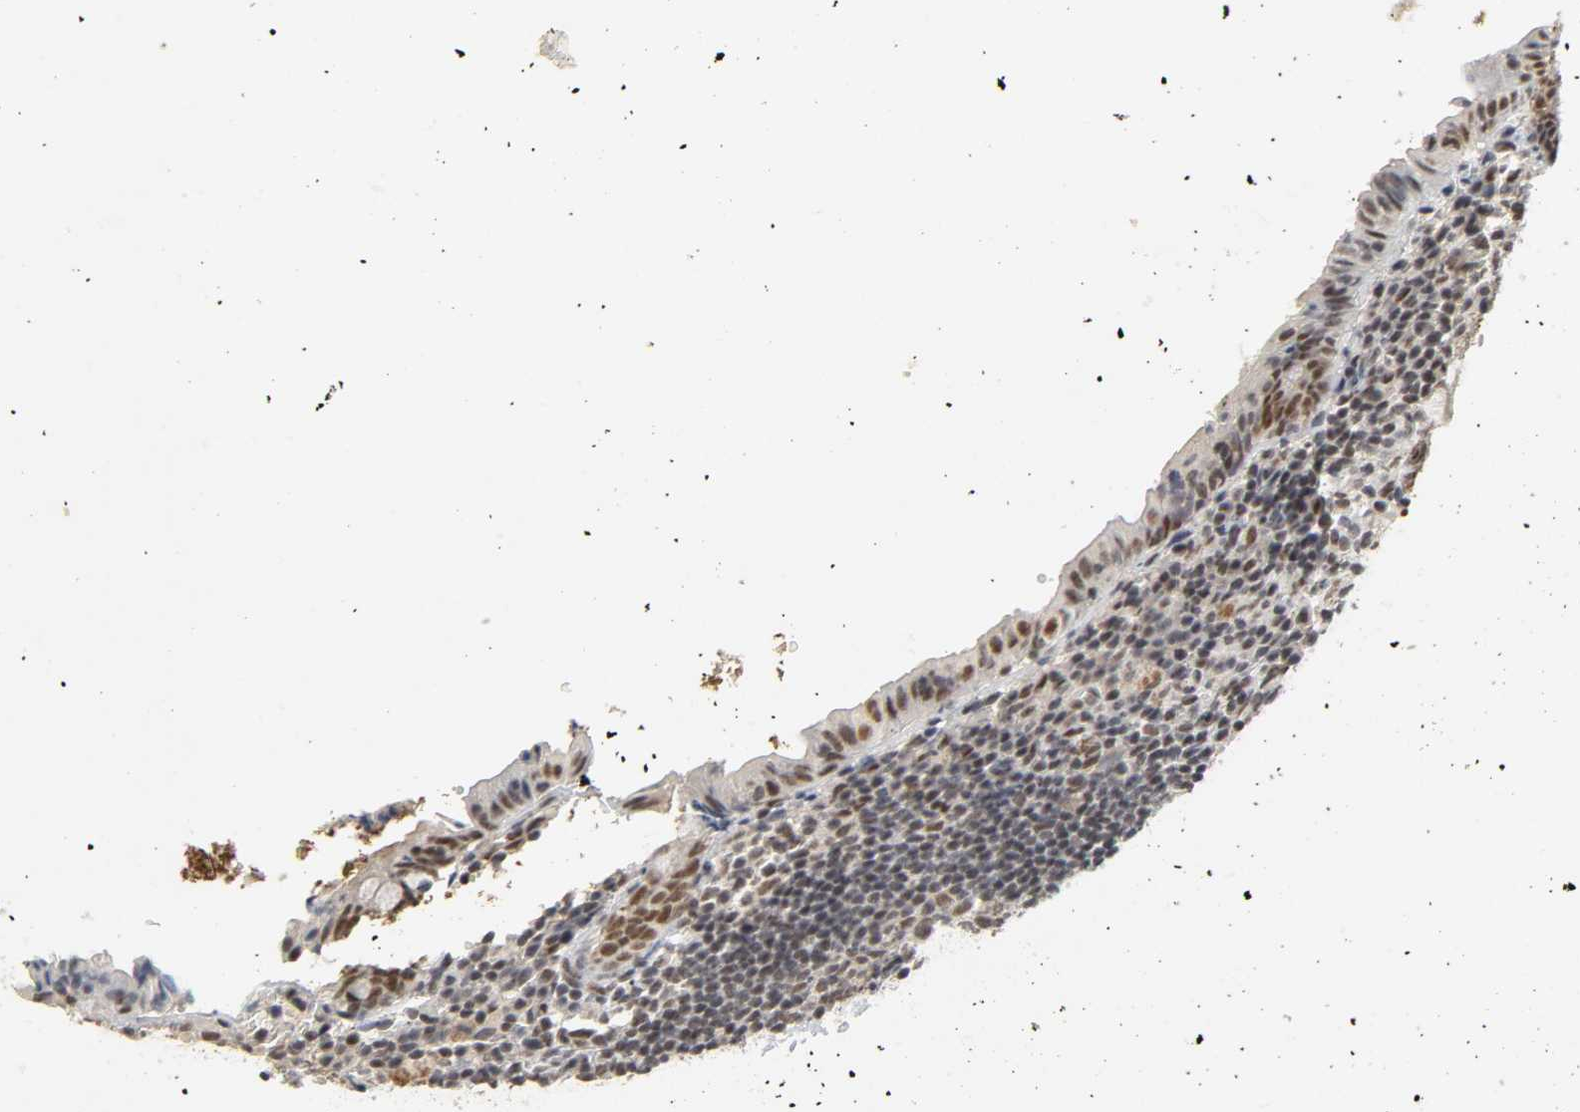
{"staining": {"intensity": "moderate", "quantity": ">75%", "location": "nuclear"}, "tissue": "appendix", "cell_type": "Glandular cells", "image_type": "normal", "snomed": [{"axis": "morphology", "description": "Normal tissue, NOS"}, {"axis": "topography", "description": "Appendix"}], "caption": "DAB immunohistochemical staining of benign appendix demonstrates moderate nuclear protein positivity in approximately >75% of glandular cells. (Brightfield microscopy of DAB IHC at high magnification).", "gene": "NCOA6", "patient": {"sex": "female", "age": 10}}